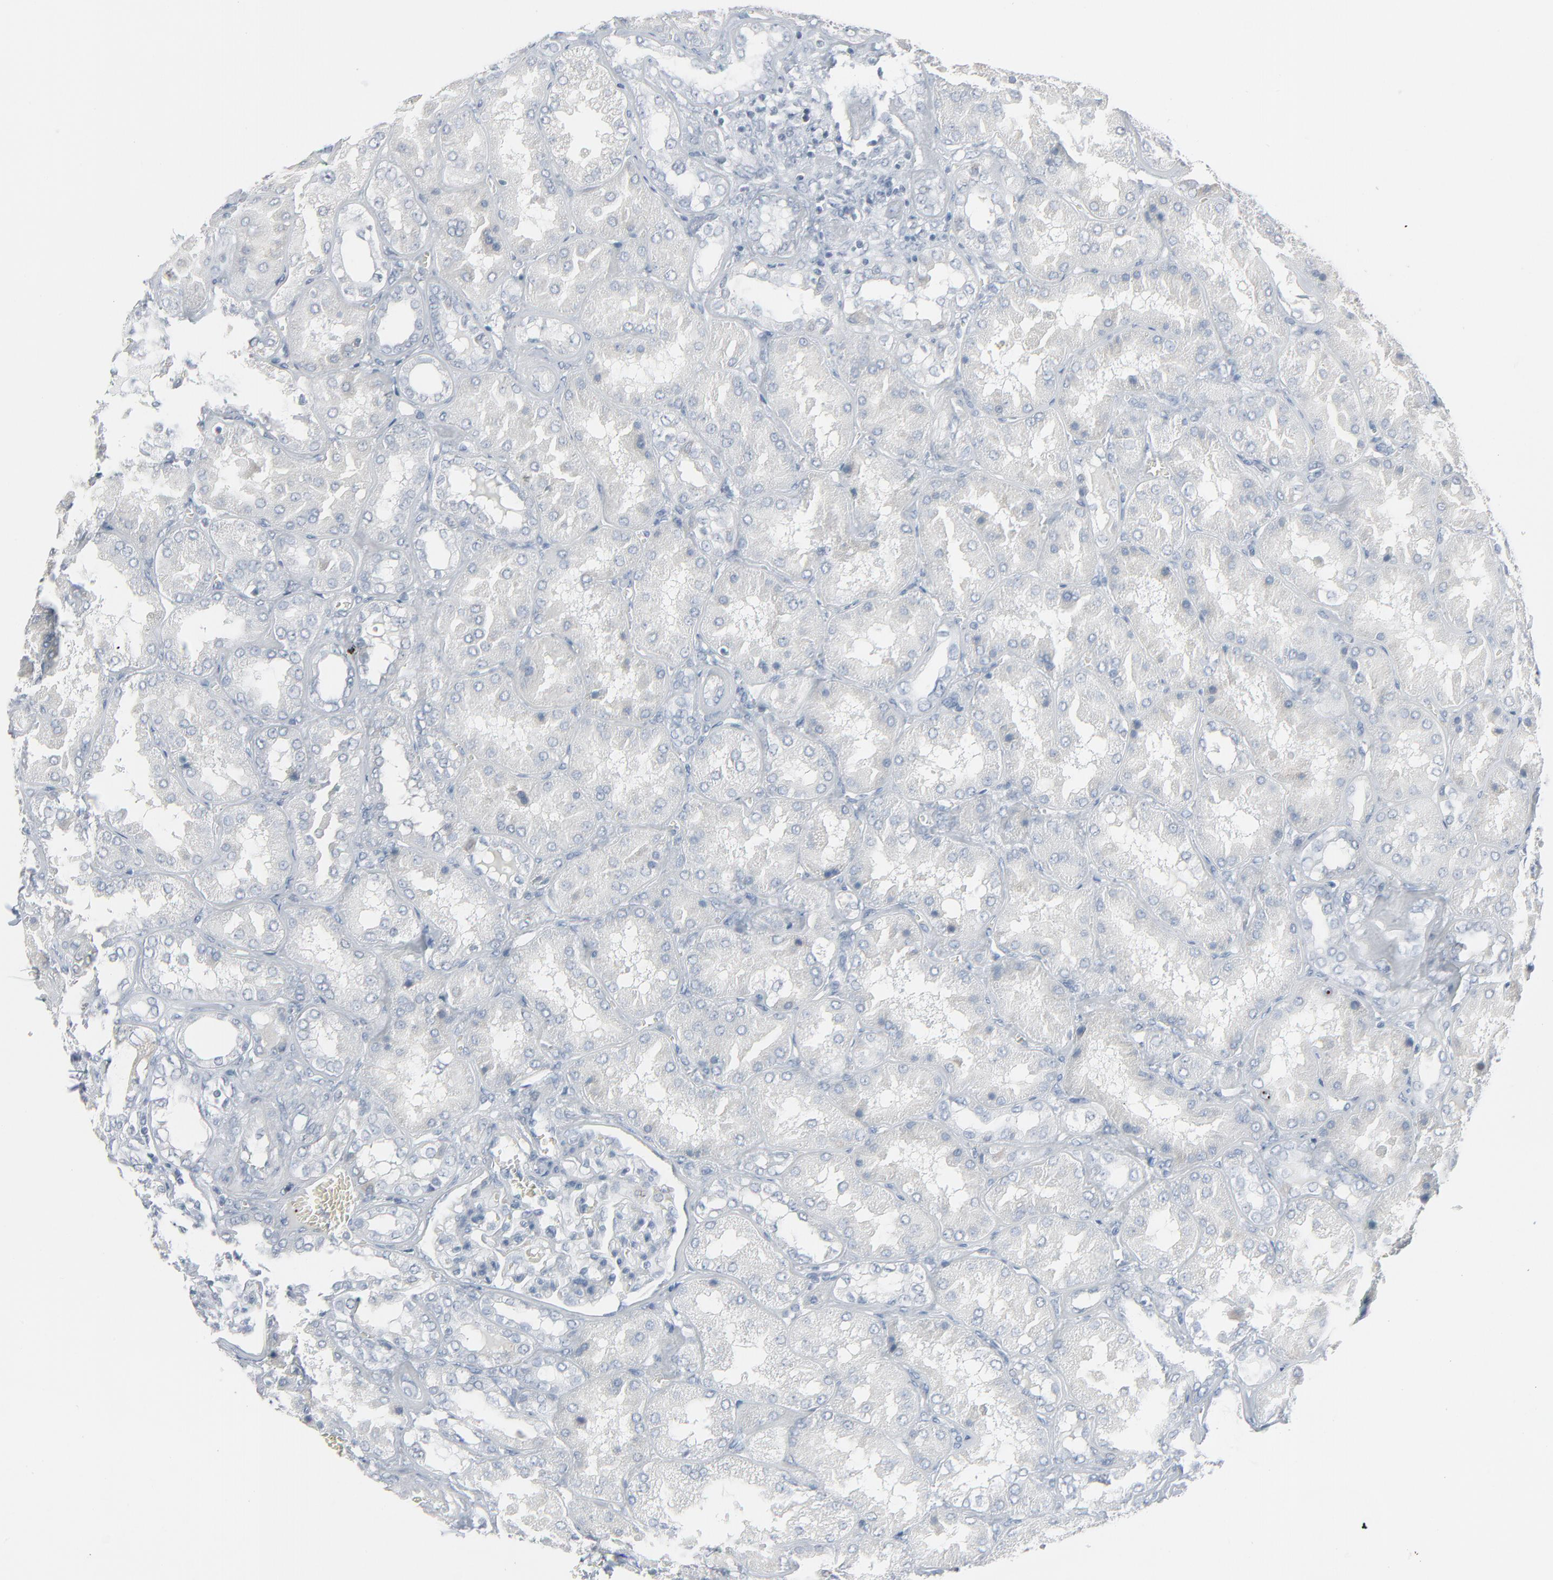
{"staining": {"intensity": "negative", "quantity": "none", "location": "none"}, "tissue": "kidney", "cell_type": "Cells in glomeruli", "image_type": "normal", "snomed": [{"axis": "morphology", "description": "Normal tissue, NOS"}, {"axis": "topography", "description": "Kidney"}], "caption": "This is an IHC micrograph of normal kidney. There is no staining in cells in glomeruli.", "gene": "SAGE1", "patient": {"sex": "female", "age": 56}}